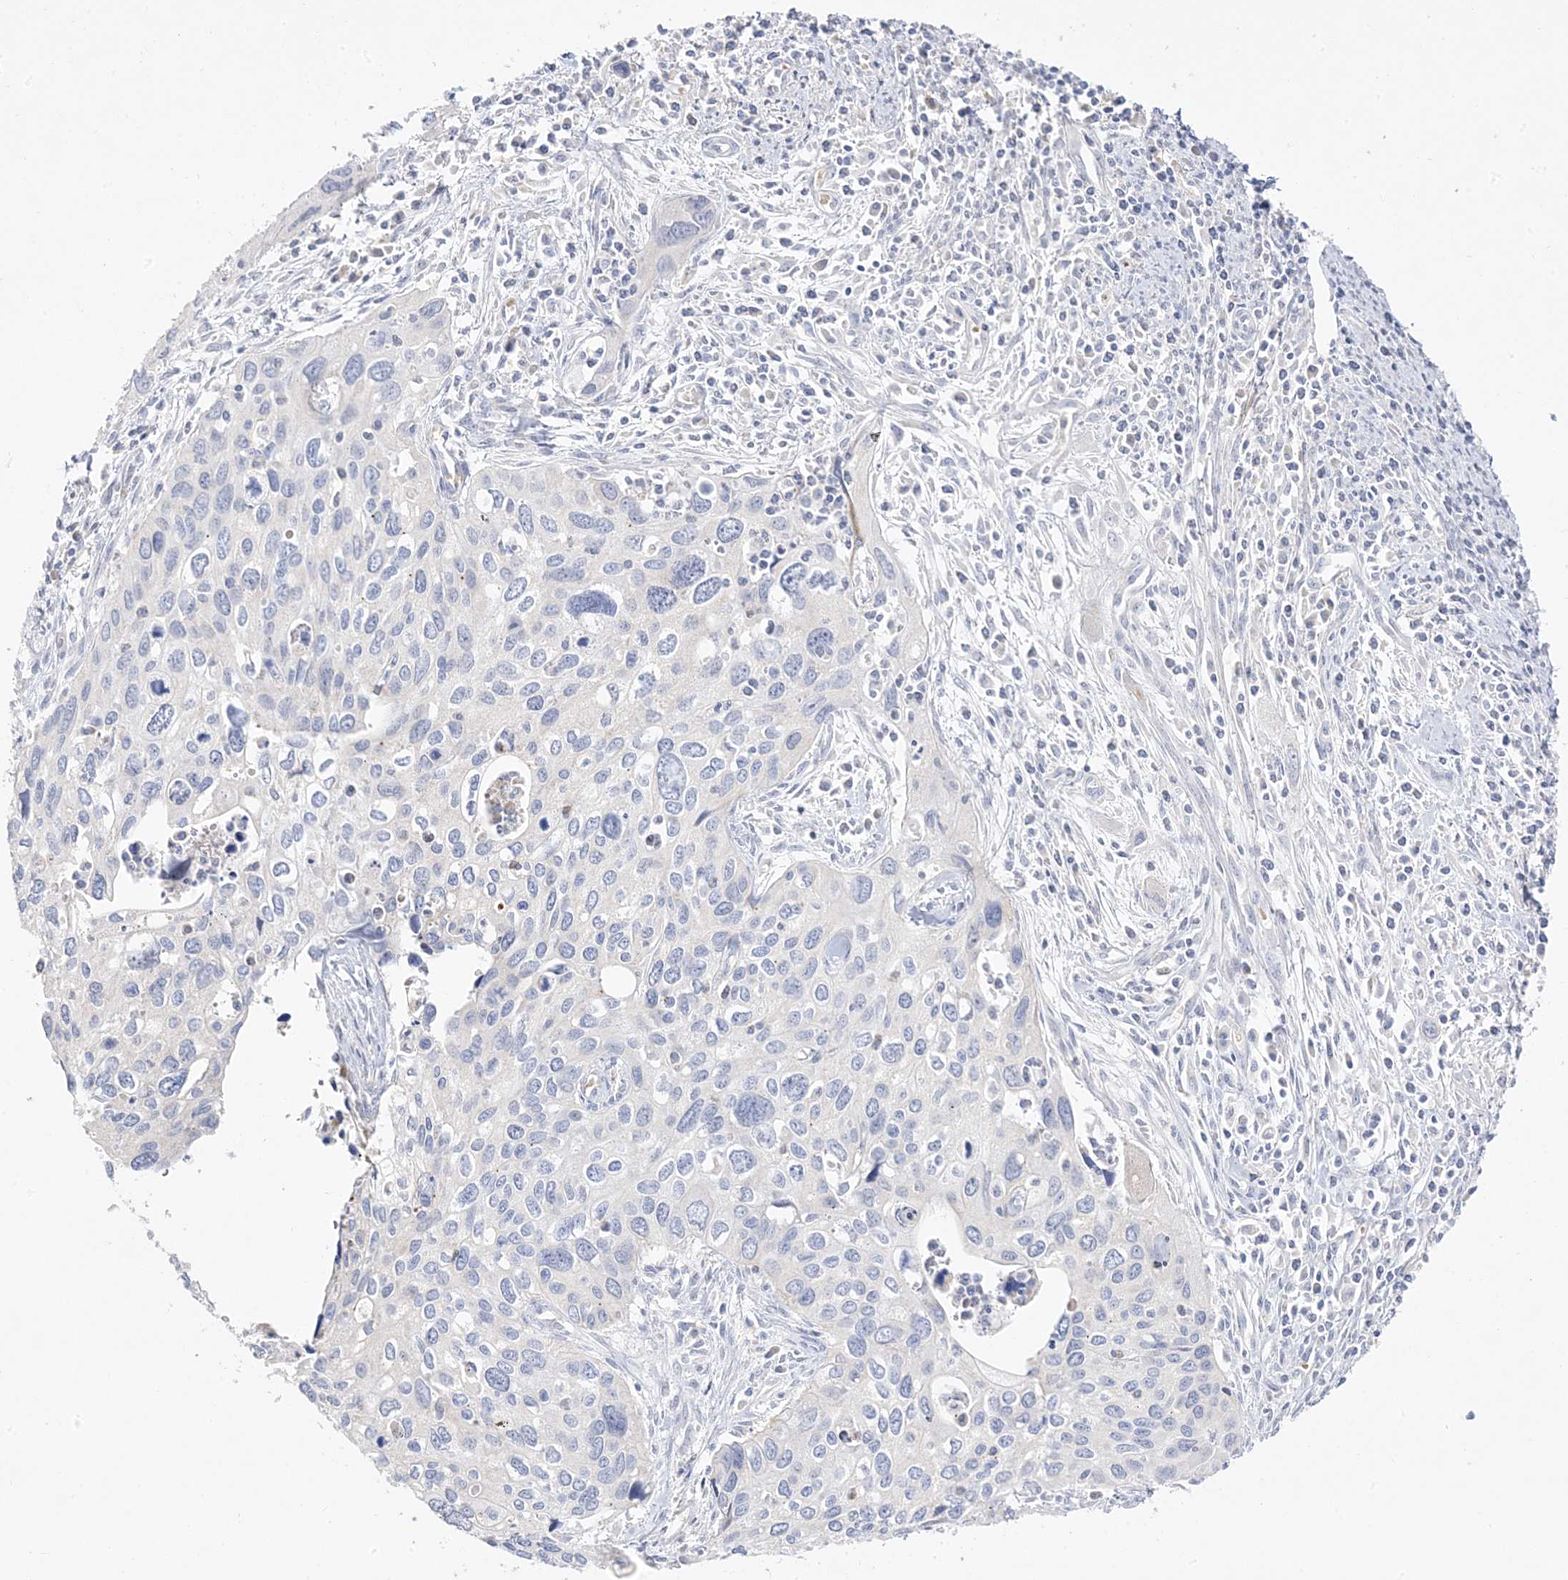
{"staining": {"intensity": "negative", "quantity": "none", "location": "none"}, "tissue": "cervical cancer", "cell_type": "Tumor cells", "image_type": "cancer", "snomed": [{"axis": "morphology", "description": "Squamous cell carcinoma, NOS"}, {"axis": "topography", "description": "Cervix"}], "caption": "High magnification brightfield microscopy of cervical cancer (squamous cell carcinoma) stained with DAB (3,3'-diaminobenzidine) (brown) and counterstained with hematoxylin (blue): tumor cells show no significant positivity.", "gene": "TRANK1", "patient": {"sex": "female", "age": 55}}